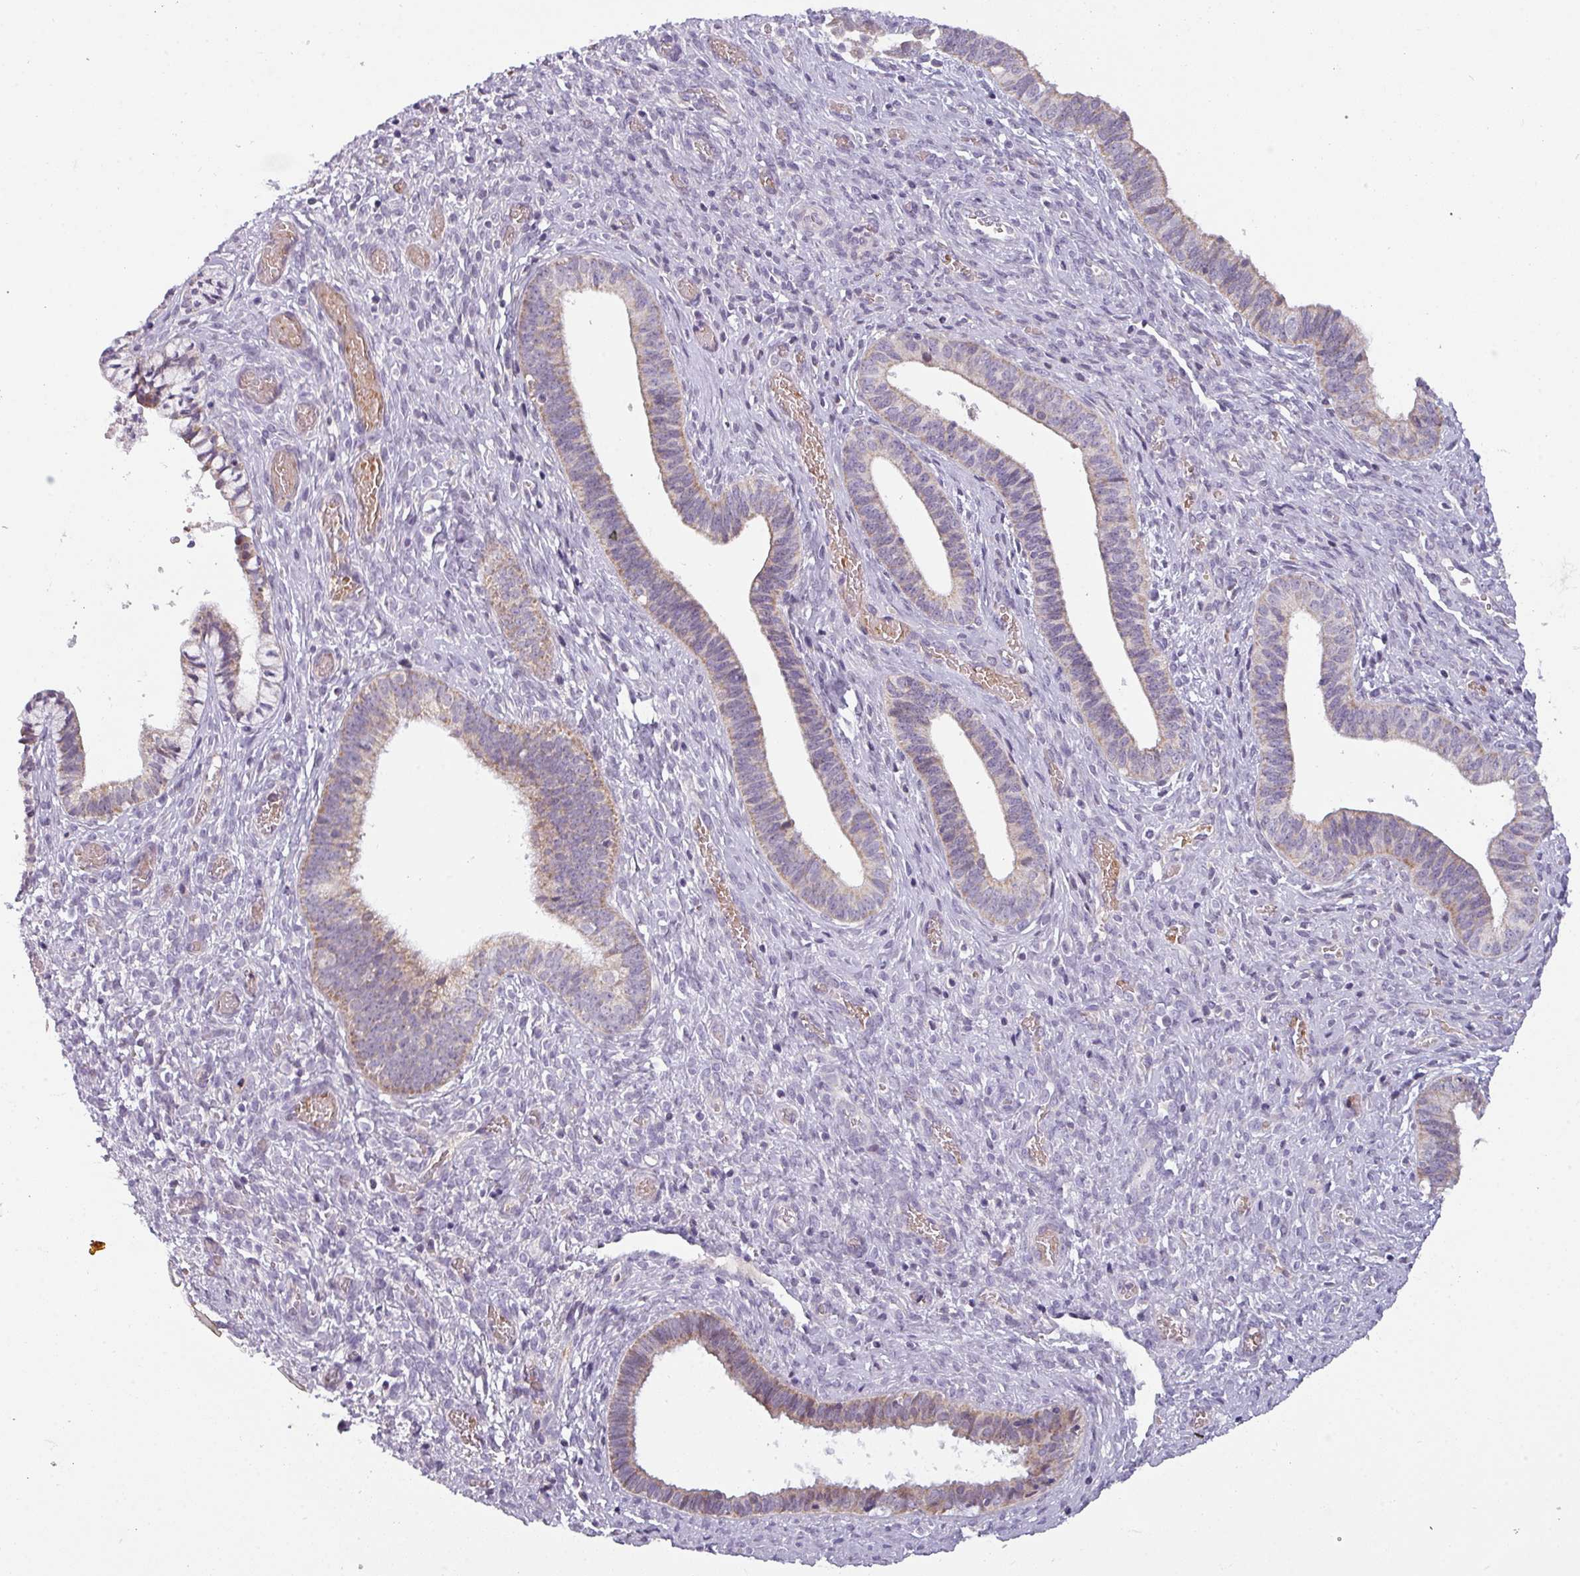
{"staining": {"intensity": "weak", "quantity": "25%-75%", "location": "cytoplasmic/membranous"}, "tissue": "cervical cancer", "cell_type": "Tumor cells", "image_type": "cancer", "snomed": [{"axis": "morphology", "description": "Squamous cell carcinoma, NOS"}, {"axis": "topography", "description": "Cervix"}], "caption": "There is low levels of weak cytoplasmic/membranous expression in tumor cells of squamous cell carcinoma (cervical), as demonstrated by immunohistochemical staining (brown color).", "gene": "C2orf68", "patient": {"sex": "female", "age": 59}}